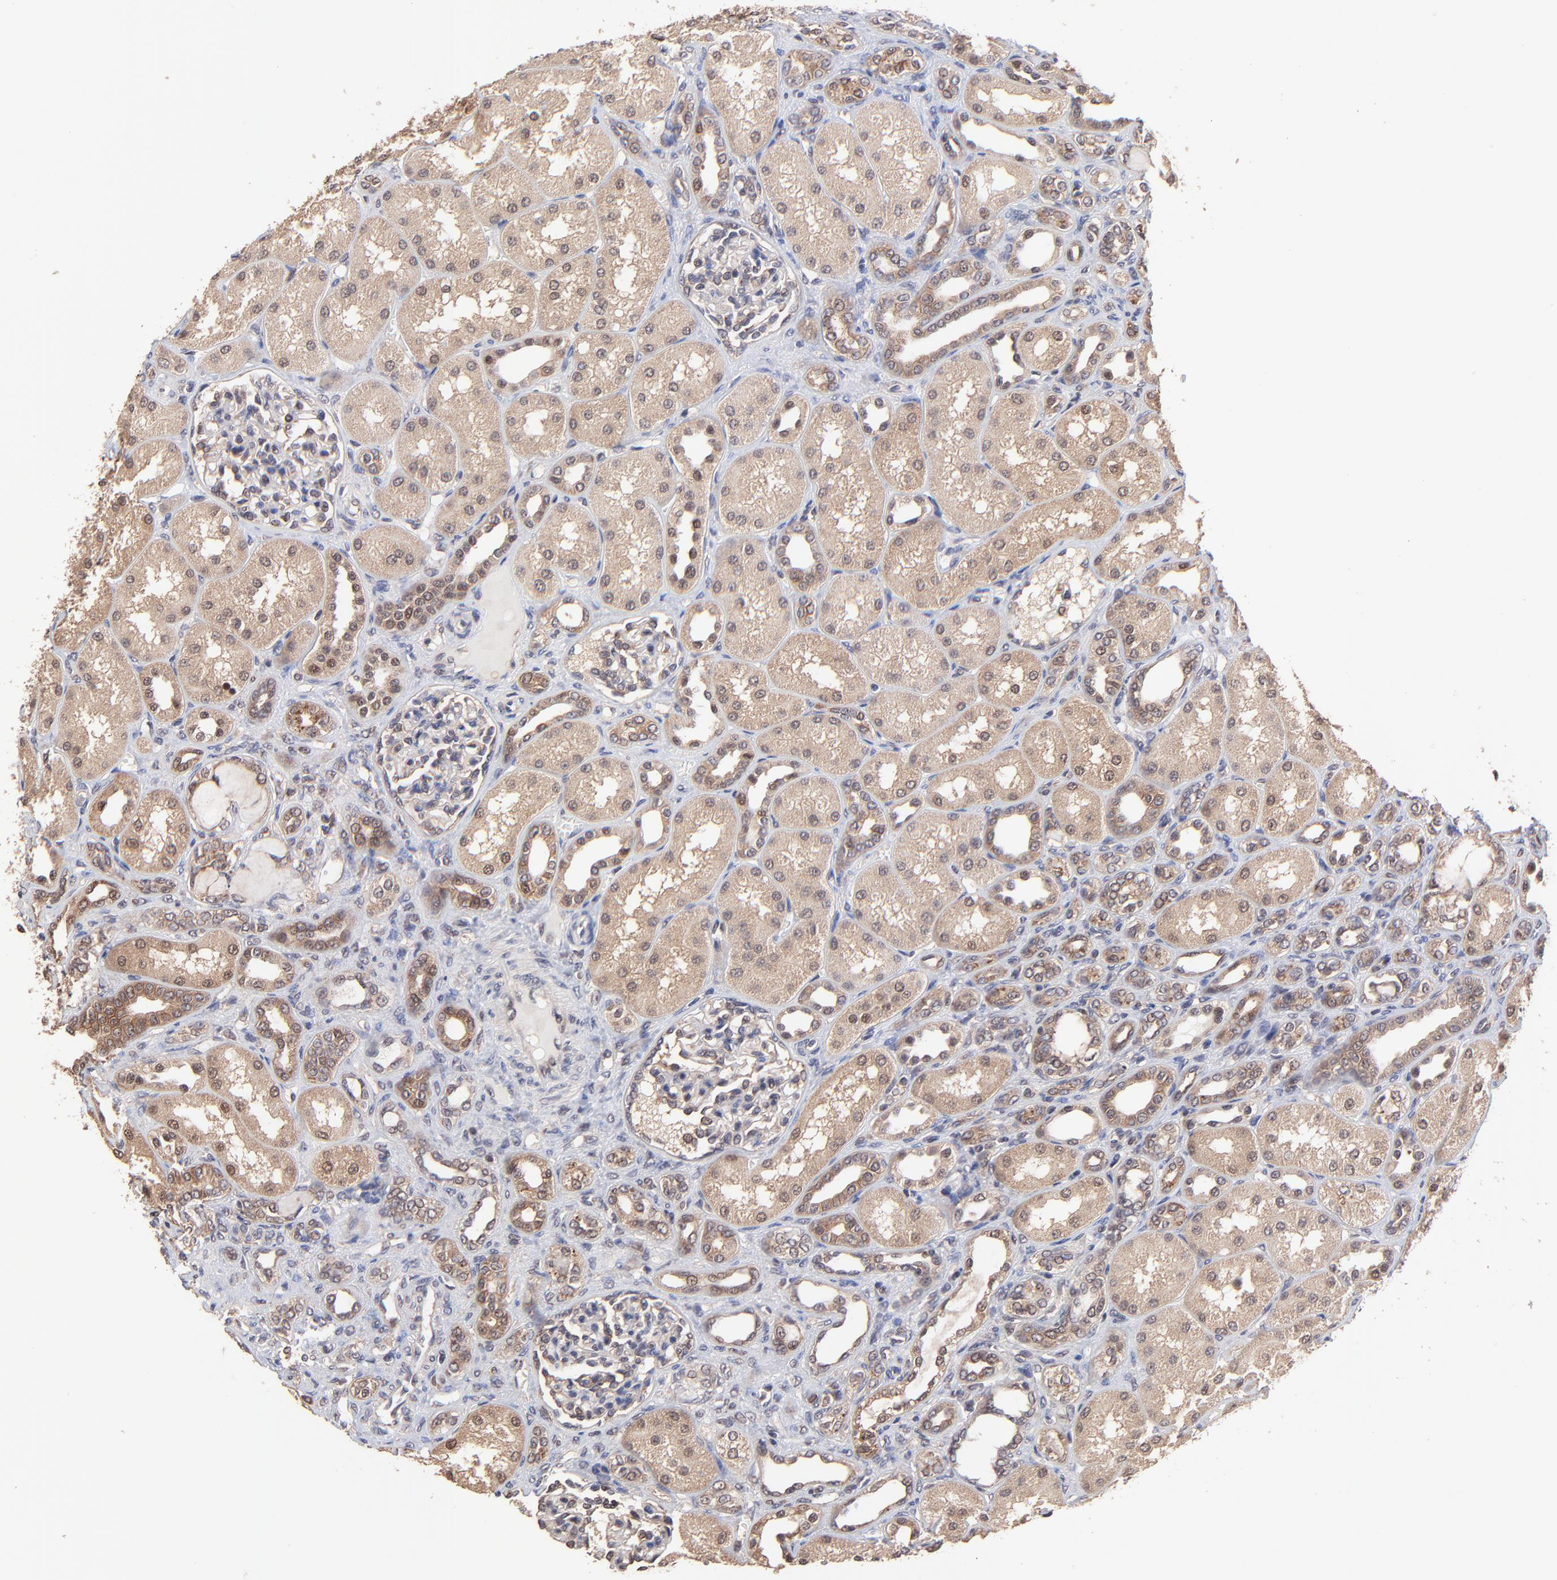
{"staining": {"intensity": "weak", "quantity": "25%-75%", "location": "cytoplasmic/membranous"}, "tissue": "kidney", "cell_type": "Cells in glomeruli", "image_type": "normal", "snomed": [{"axis": "morphology", "description": "Normal tissue, NOS"}, {"axis": "topography", "description": "Kidney"}], "caption": "Kidney stained with immunohistochemistry (IHC) displays weak cytoplasmic/membranous positivity in about 25%-75% of cells in glomeruli.", "gene": "PSMA6", "patient": {"sex": "male", "age": 7}}